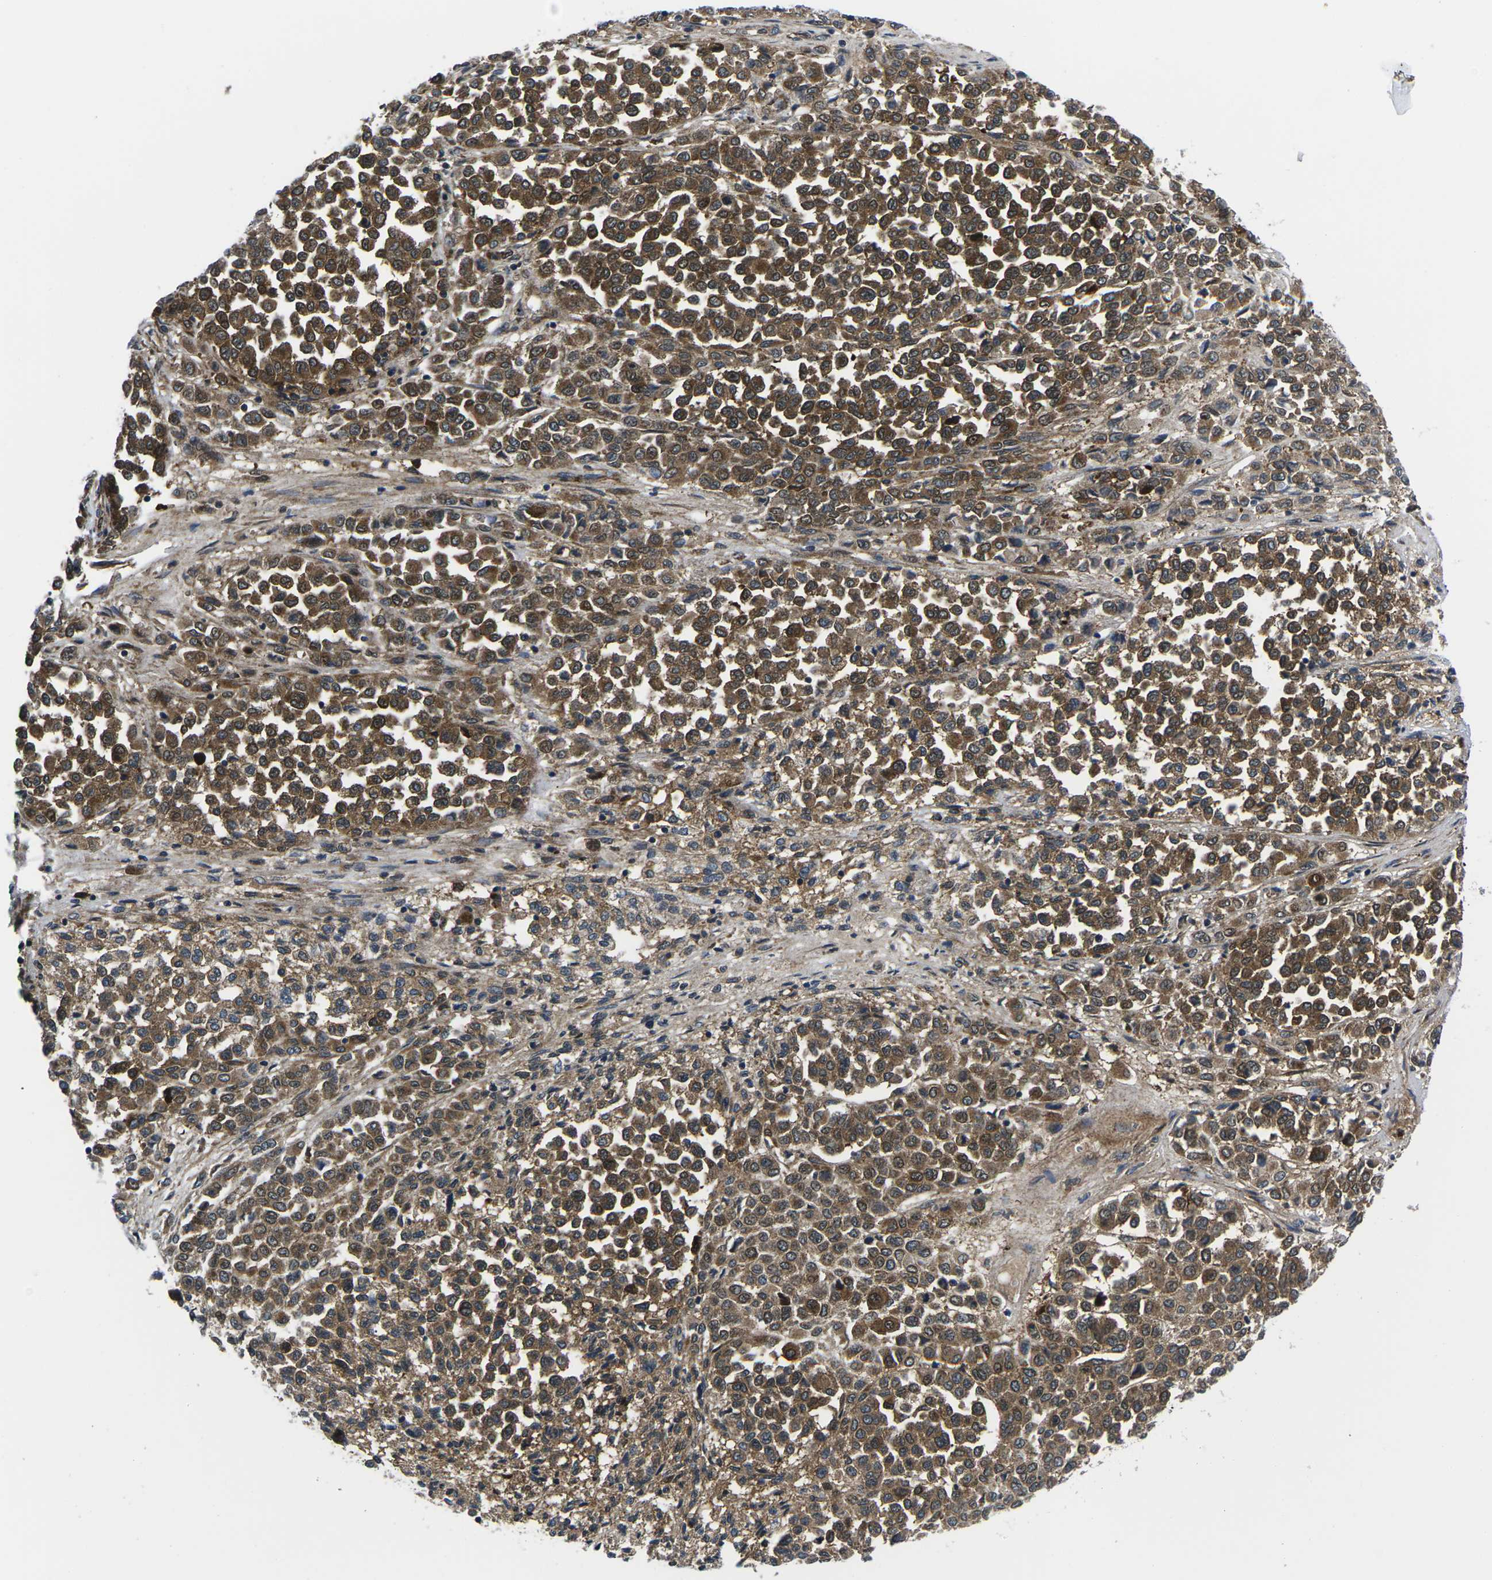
{"staining": {"intensity": "moderate", "quantity": ">75%", "location": "cytoplasmic/membranous,nuclear"}, "tissue": "melanoma", "cell_type": "Tumor cells", "image_type": "cancer", "snomed": [{"axis": "morphology", "description": "Malignant melanoma, Metastatic site"}, {"axis": "topography", "description": "Pancreas"}], "caption": "Melanoma stained for a protein (brown) exhibits moderate cytoplasmic/membranous and nuclear positive staining in approximately >75% of tumor cells.", "gene": "EIF4E", "patient": {"sex": "female", "age": 30}}